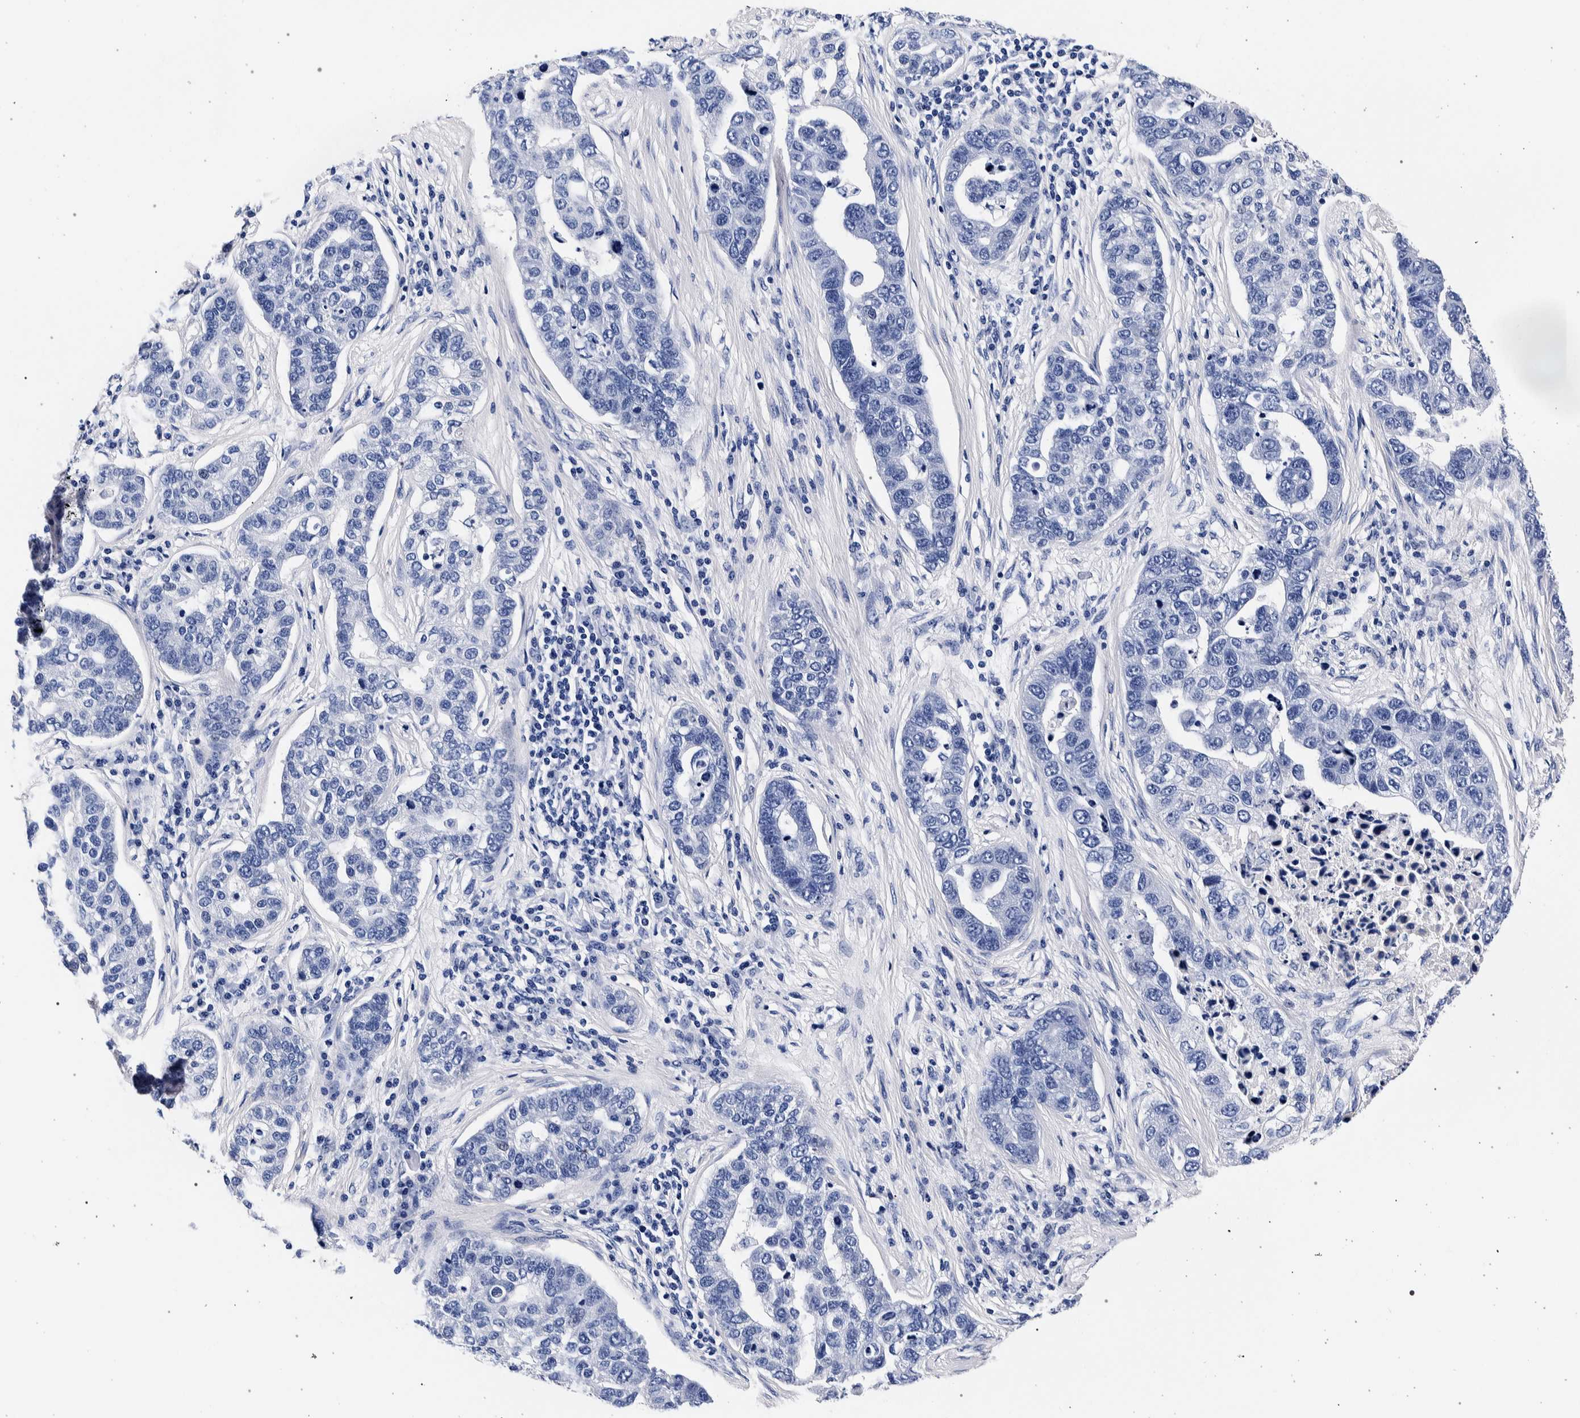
{"staining": {"intensity": "negative", "quantity": "none", "location": "none"}, "tissue": "pancreatic cancer", "cell_type": "Tumor cells", "image_type": "cancer", "snomed": [{"axis": "morphology", "description": "Adenocarcinoma, NOS"}, {"axis": "topography", "description": "Pancreas"}], "caption": "A high-resolution histopathology image shows immunohistochemistry (IHC) staining of adenocarcinoma (pancreatic), which shows no significant expression in tumor cells.", "gene": "NIBAN2", "patient": {"sex": "female", "age": 61}}